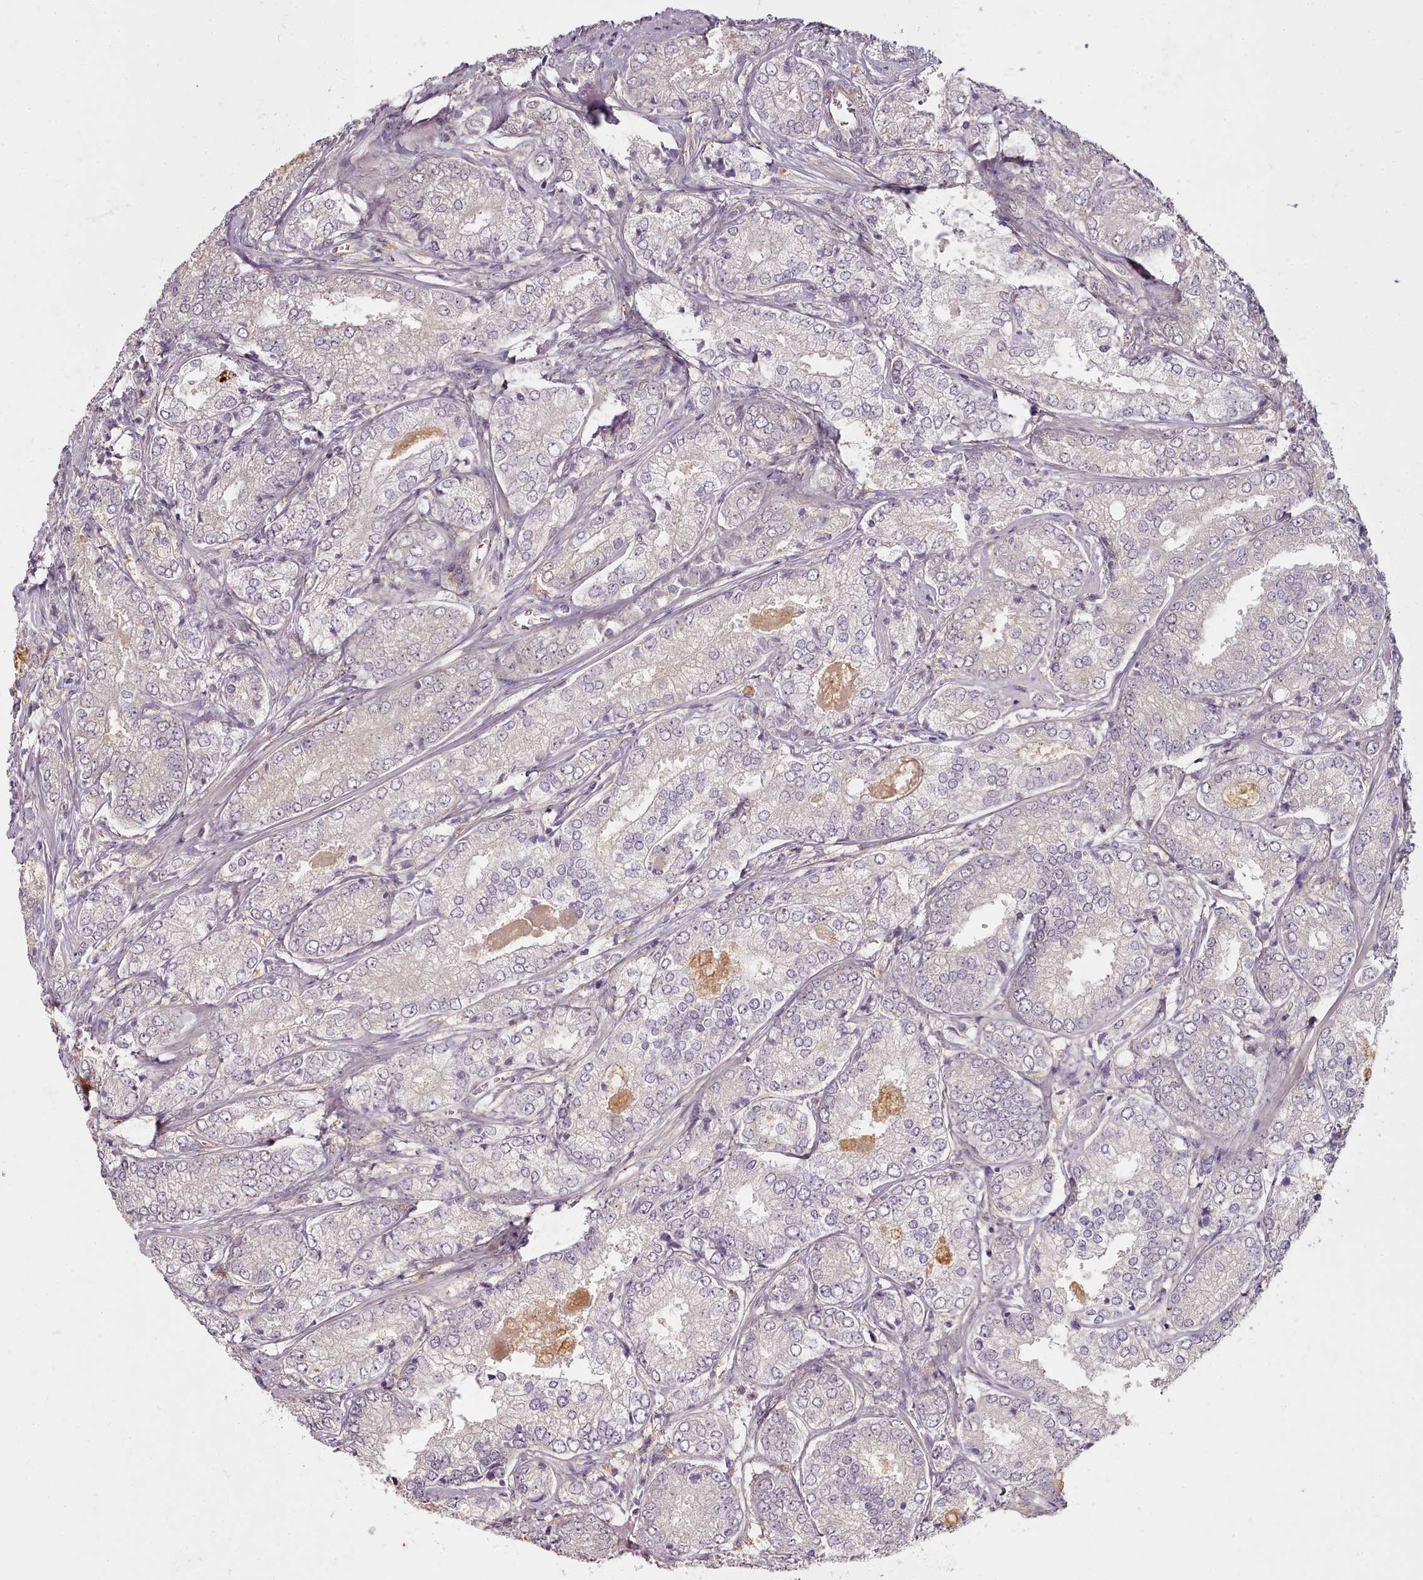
{"staining": {"intensity": "negative", "quantity": "none", "location": "none"}, "tissue": "prostate cancer", "cell_type": "Tumor cells", "image_type": "cancer", "snomed": [{"axis": "morphology", "description": "Adenocarcinoma, High grade"}, {"axis": "topography", "description": "Prostate"}], "caption": "Immunohistochemistry (IHC) of human prostate high-grade adenocarcinoma exhibits no expression in tumor cells.", "gene": "C1QTNF5", "patient": {"sex": "male", "age": 63}}